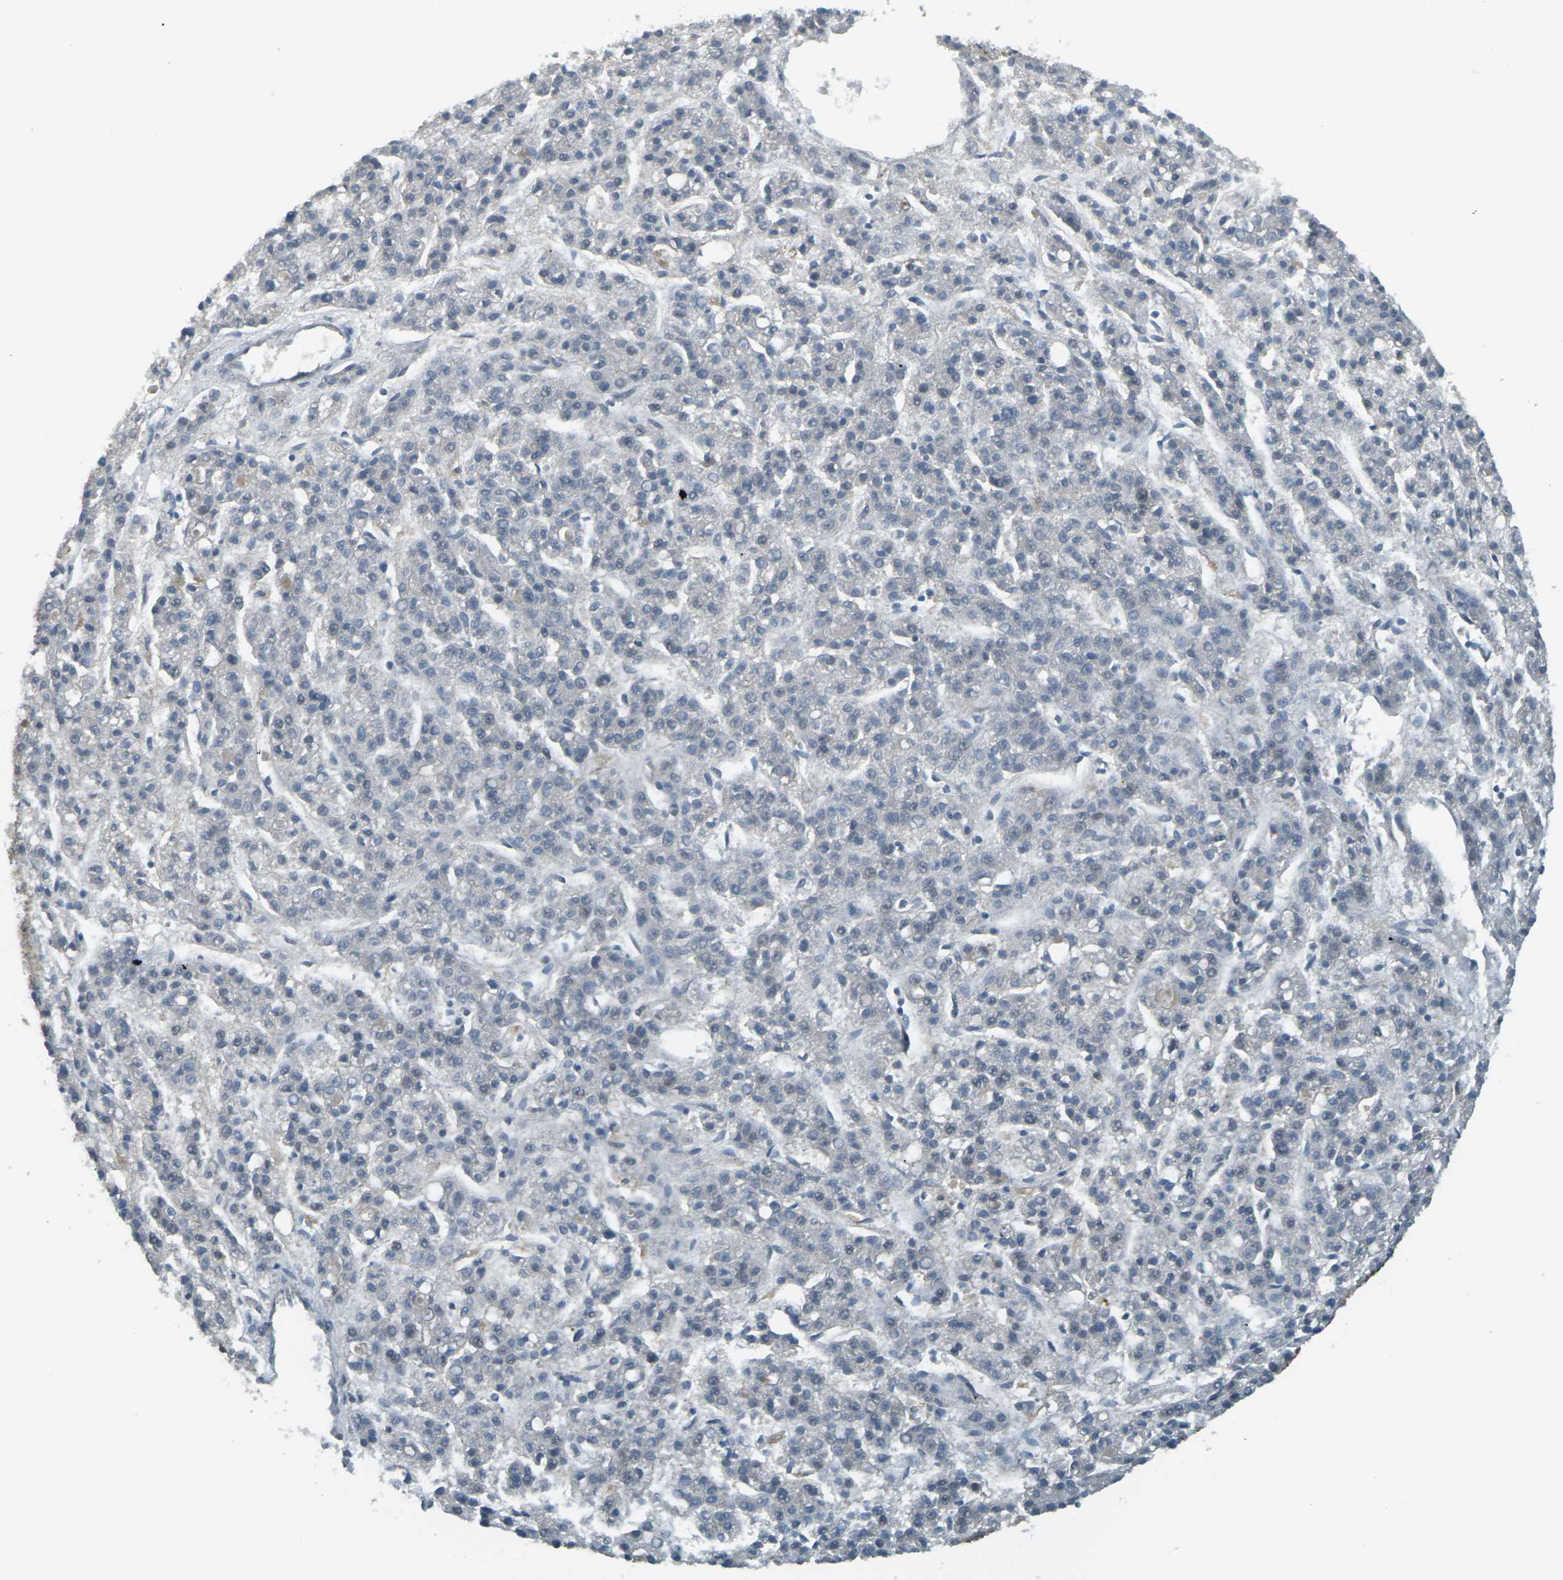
{"staining": {"intensity": "negative", "quantity": "none", "location": "none"}, "tissue": "liver cancer", "cell_type": "Tumor cells", "image_type": "cancer", "snomed": [{"axis": "morphology", "description": "Carcinoma, Hepatocellular, NOS"}, {"axis": "topography", "description": "Liver"}], "caption": "Immunohistochemical staining of hepatocellular carcinoma (liver) exhibits no significant positivity in tumor cells. (Immunohistochemistry (ihc), brightfield microscopy, high magnification).", "gene": "SLC13A3", "patient": {"sex": "male", "age": 70}}